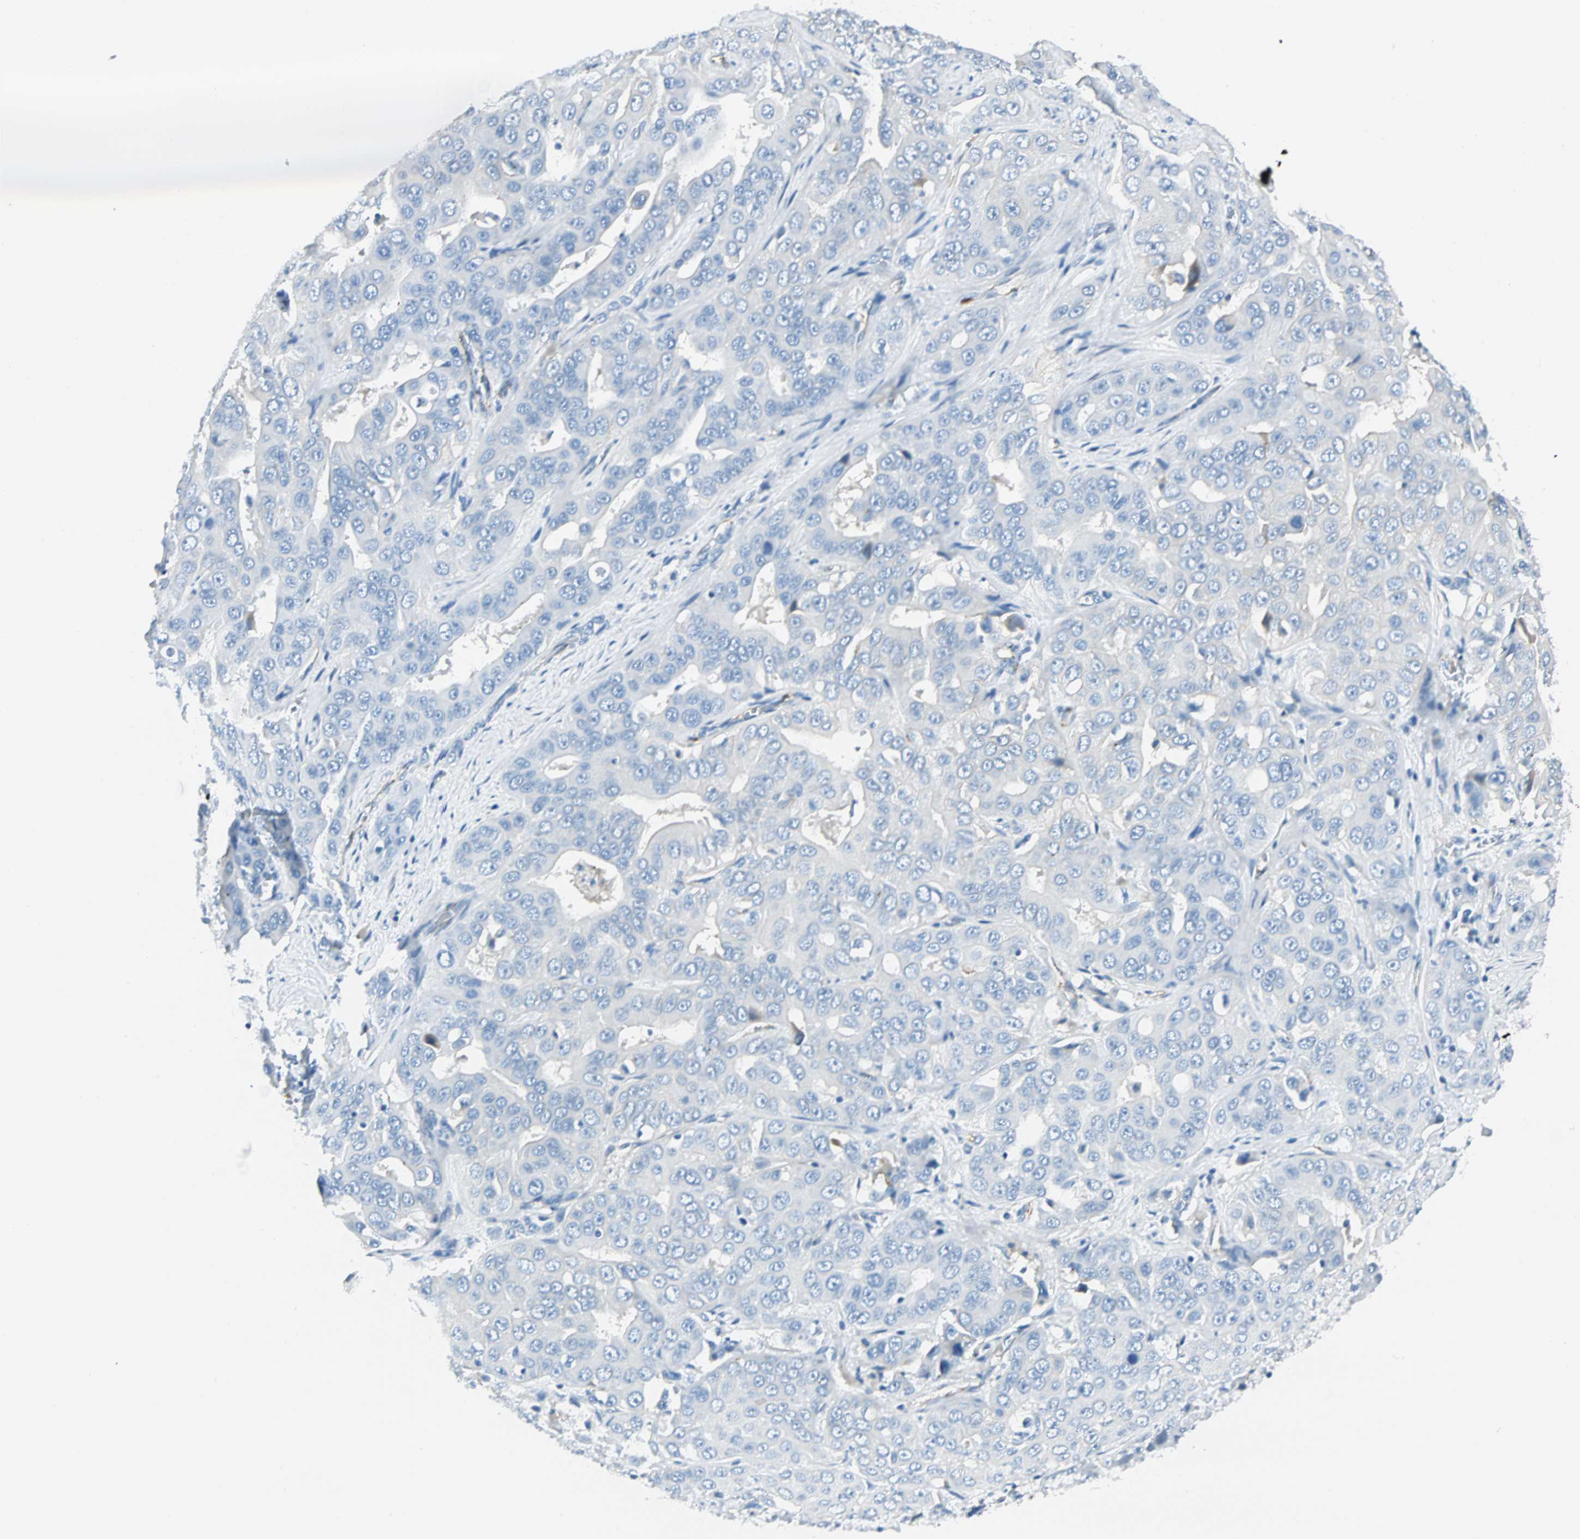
{"staining": {"intensity": "weak", "quantity": "<25%", "location": "cytoplasmic/membranous"}, "tissue": "liver cancer", "cell_type": "Tumor cells", "image_type": "cancer", "snomed": [{"axis": "morphology", "description": "Cholangiocarcinoma"}, {"axis": "topography", "description": "Liver"}], "caption": "An IHC histopathology image of liver cancer is shown. There is no staining in tumor cells of liver cancer. Brightfield microscopy of immunohistochemistry stained with DAB (3,3'-diaminobenzidine) (brown) and hematoxylin (blue), captured at high magnification.", "gene": "VPS9D1", "patient": {"sex": "female", "age": 52}}